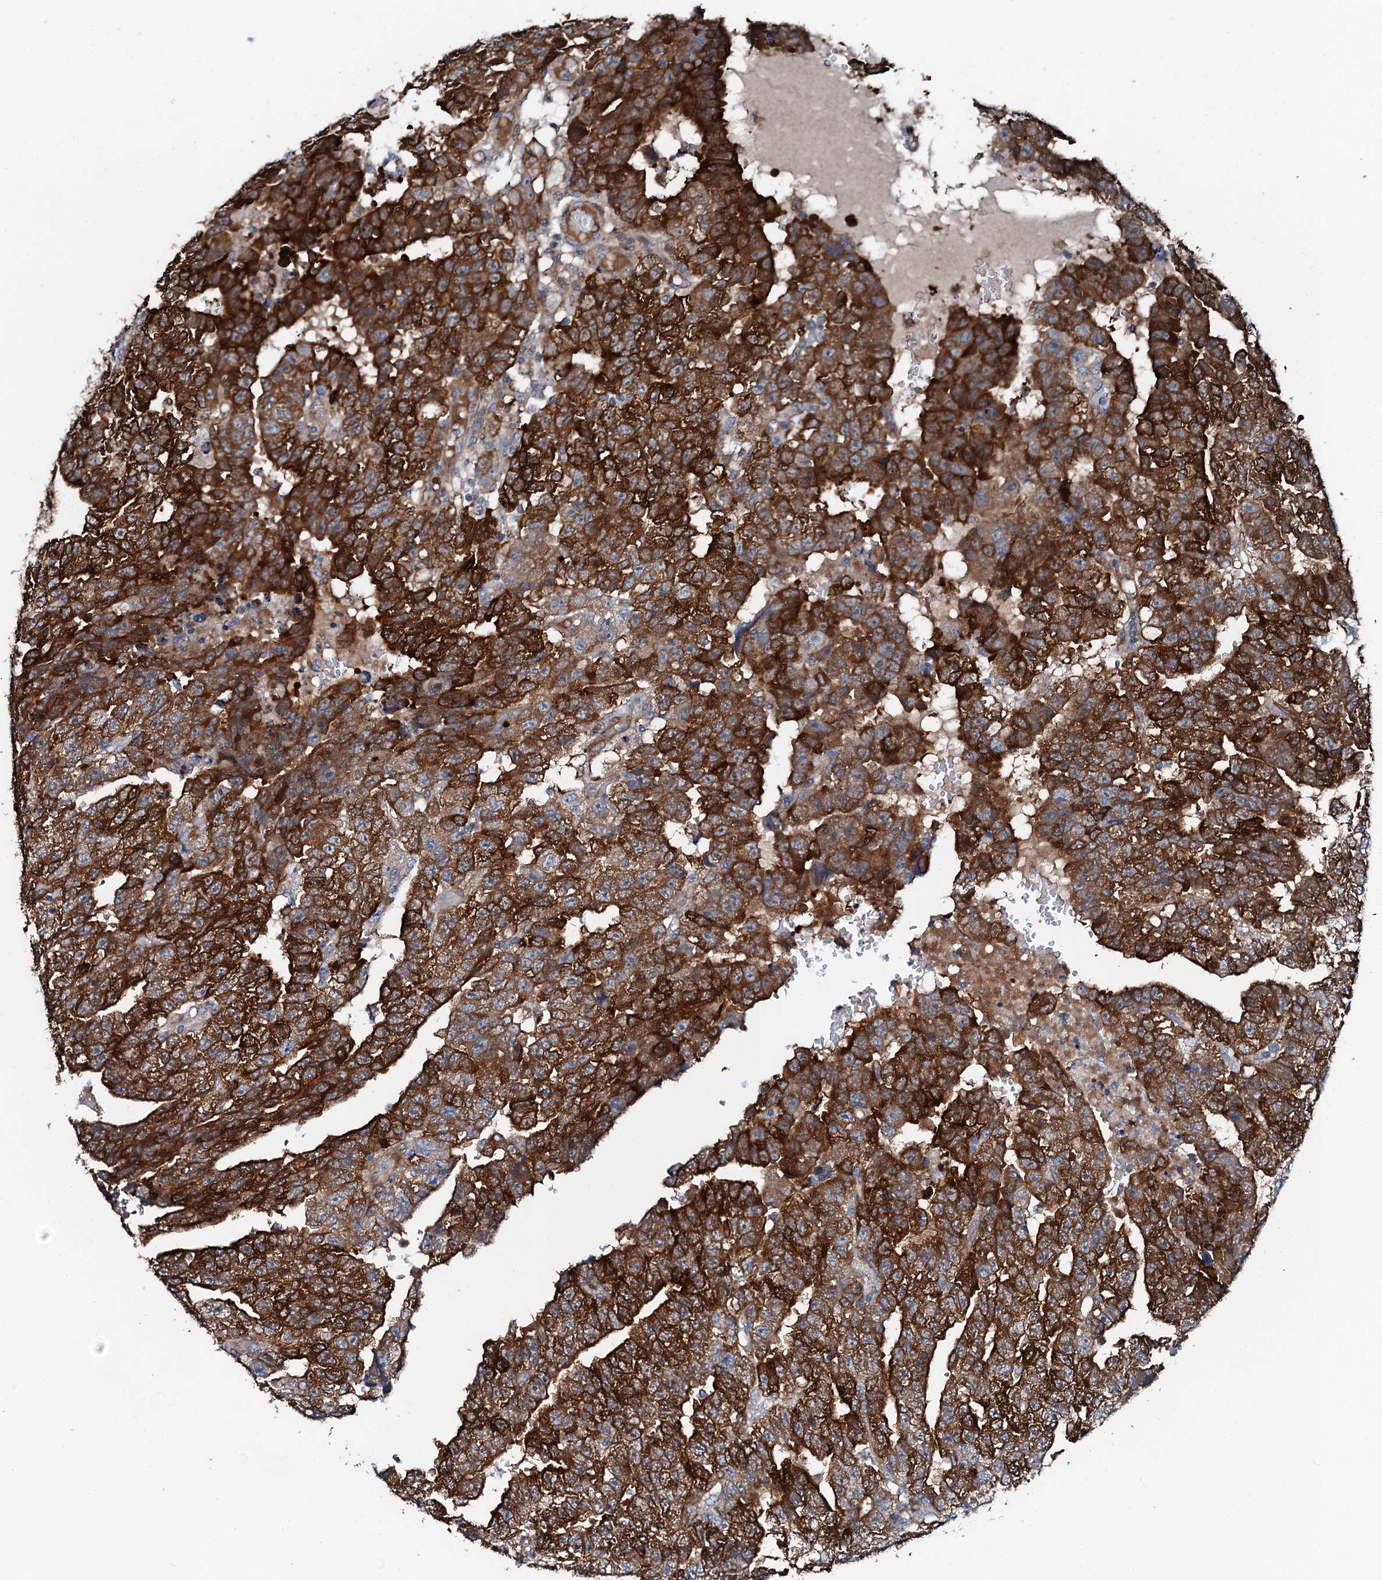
{"staining": {"intensity": "strong", "quantity": ">75%", "location": "cytoplasmic/membranous"}, "tissue": "testis cancer", "cell_type": "Tumor cells", "image_type": "cancer", "snomed": [{"axis": "morphology", "description": "Carcinoma, Embryonal, NOS"}, {"axis": "topography", "description": "Testis"}], "caption": "A brown stain shows strong cytoplasmic/membranous positivity of a protein in embryonal carcinoma (testis) tumor cells. The protein of interest is shown in brown color, while the nuclei are stained blue.", "gene": "GFOD2", "patient": {"sex": "male", "age": 25}}